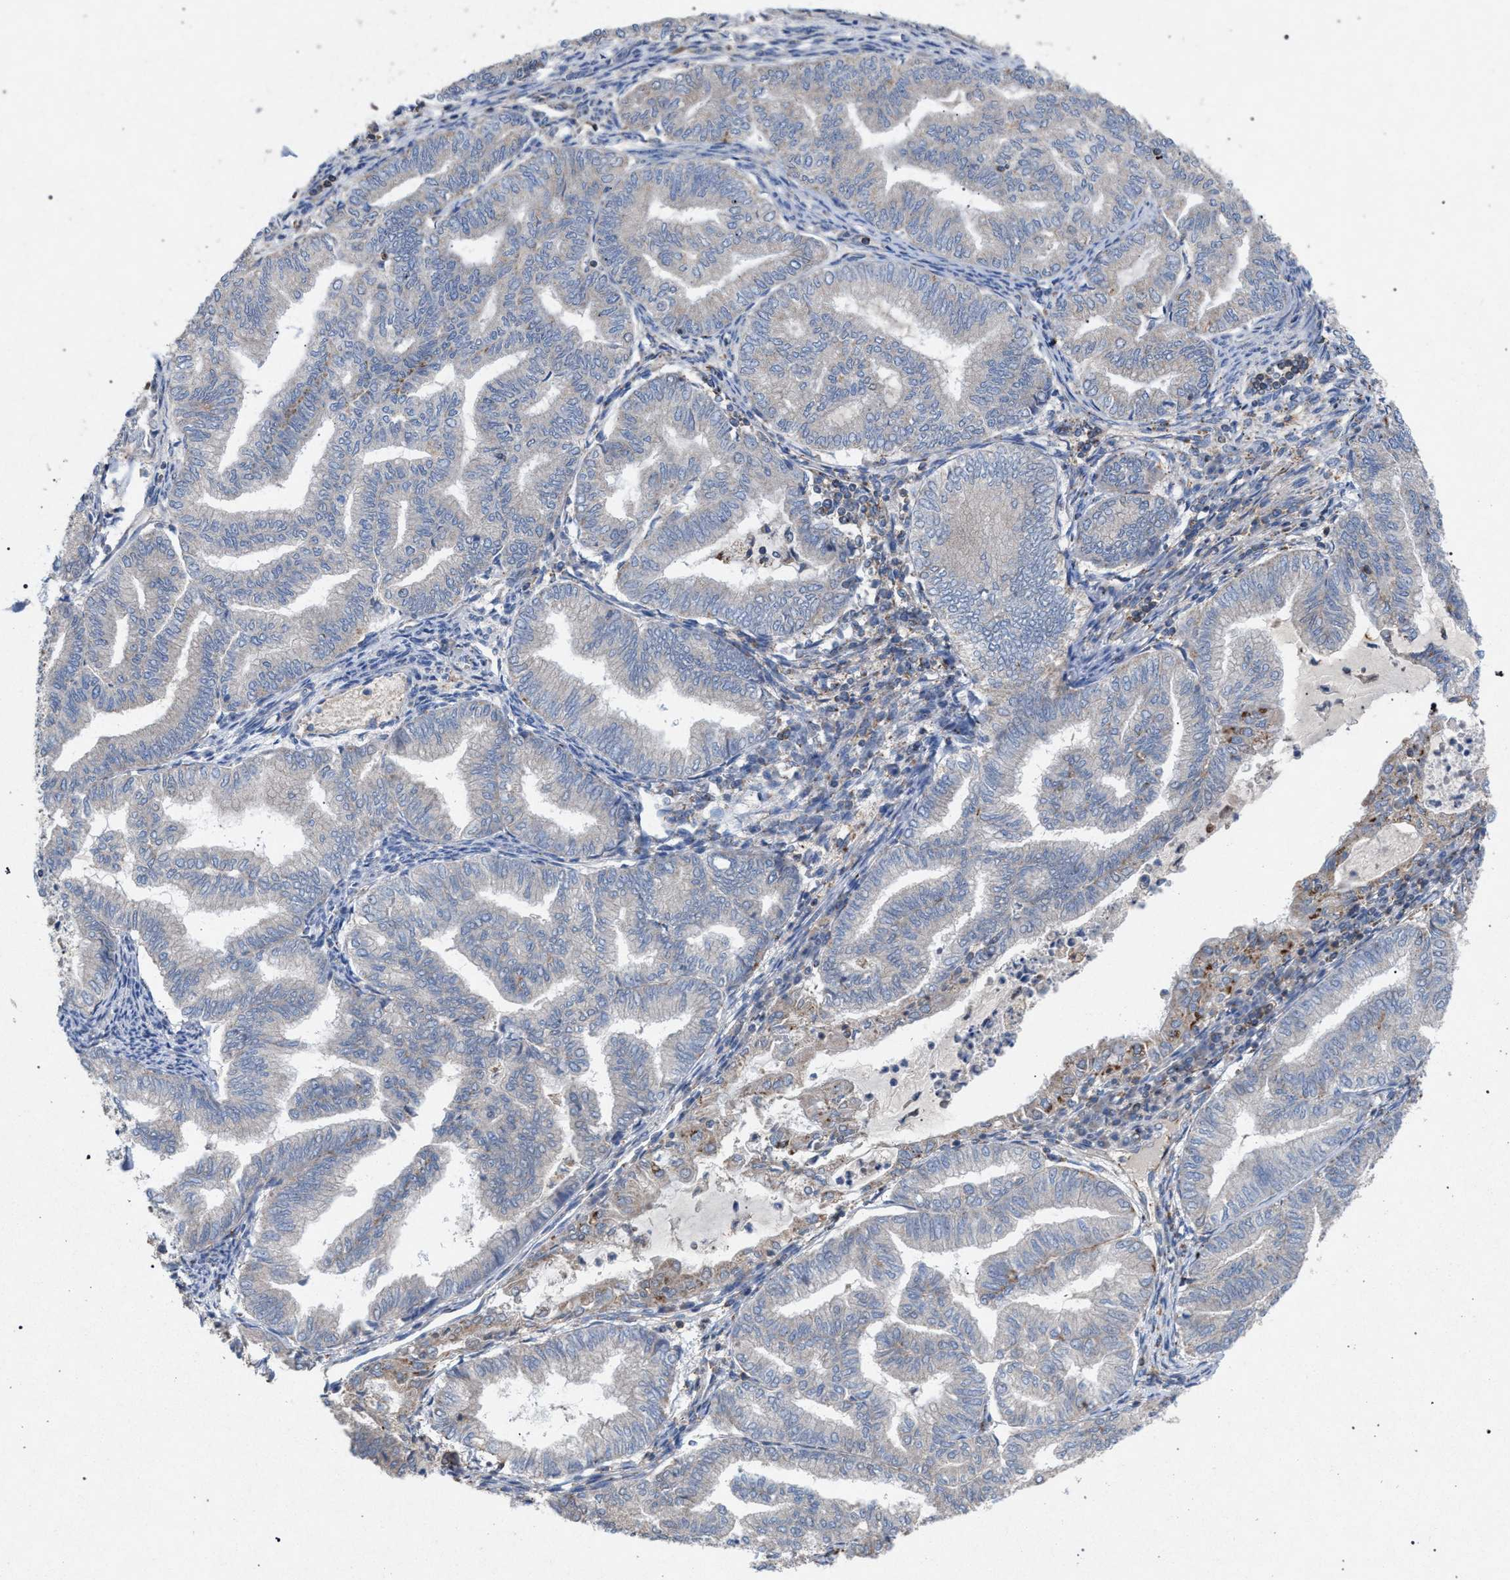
{"staining": {"intensity": "weak", "quantity": "<25%", "location": "cytoplasmic/membranous"}, "tissue": "endometrial cancer", "cell_type": "Tumor cells", "image_type": "cancer", "snomed": [{"axis": "morphology", "description": "Adenocarcinoma, NOS"}, {"axis": "topography", "description": "Endometrium"}], "caption": "Protein analysis of endometrial cancer (adenocarcinoma) reveals no significant positivity in tumor cells.", "gene": "VPS13A", "patient": {"sex": "female", "age": 79}}